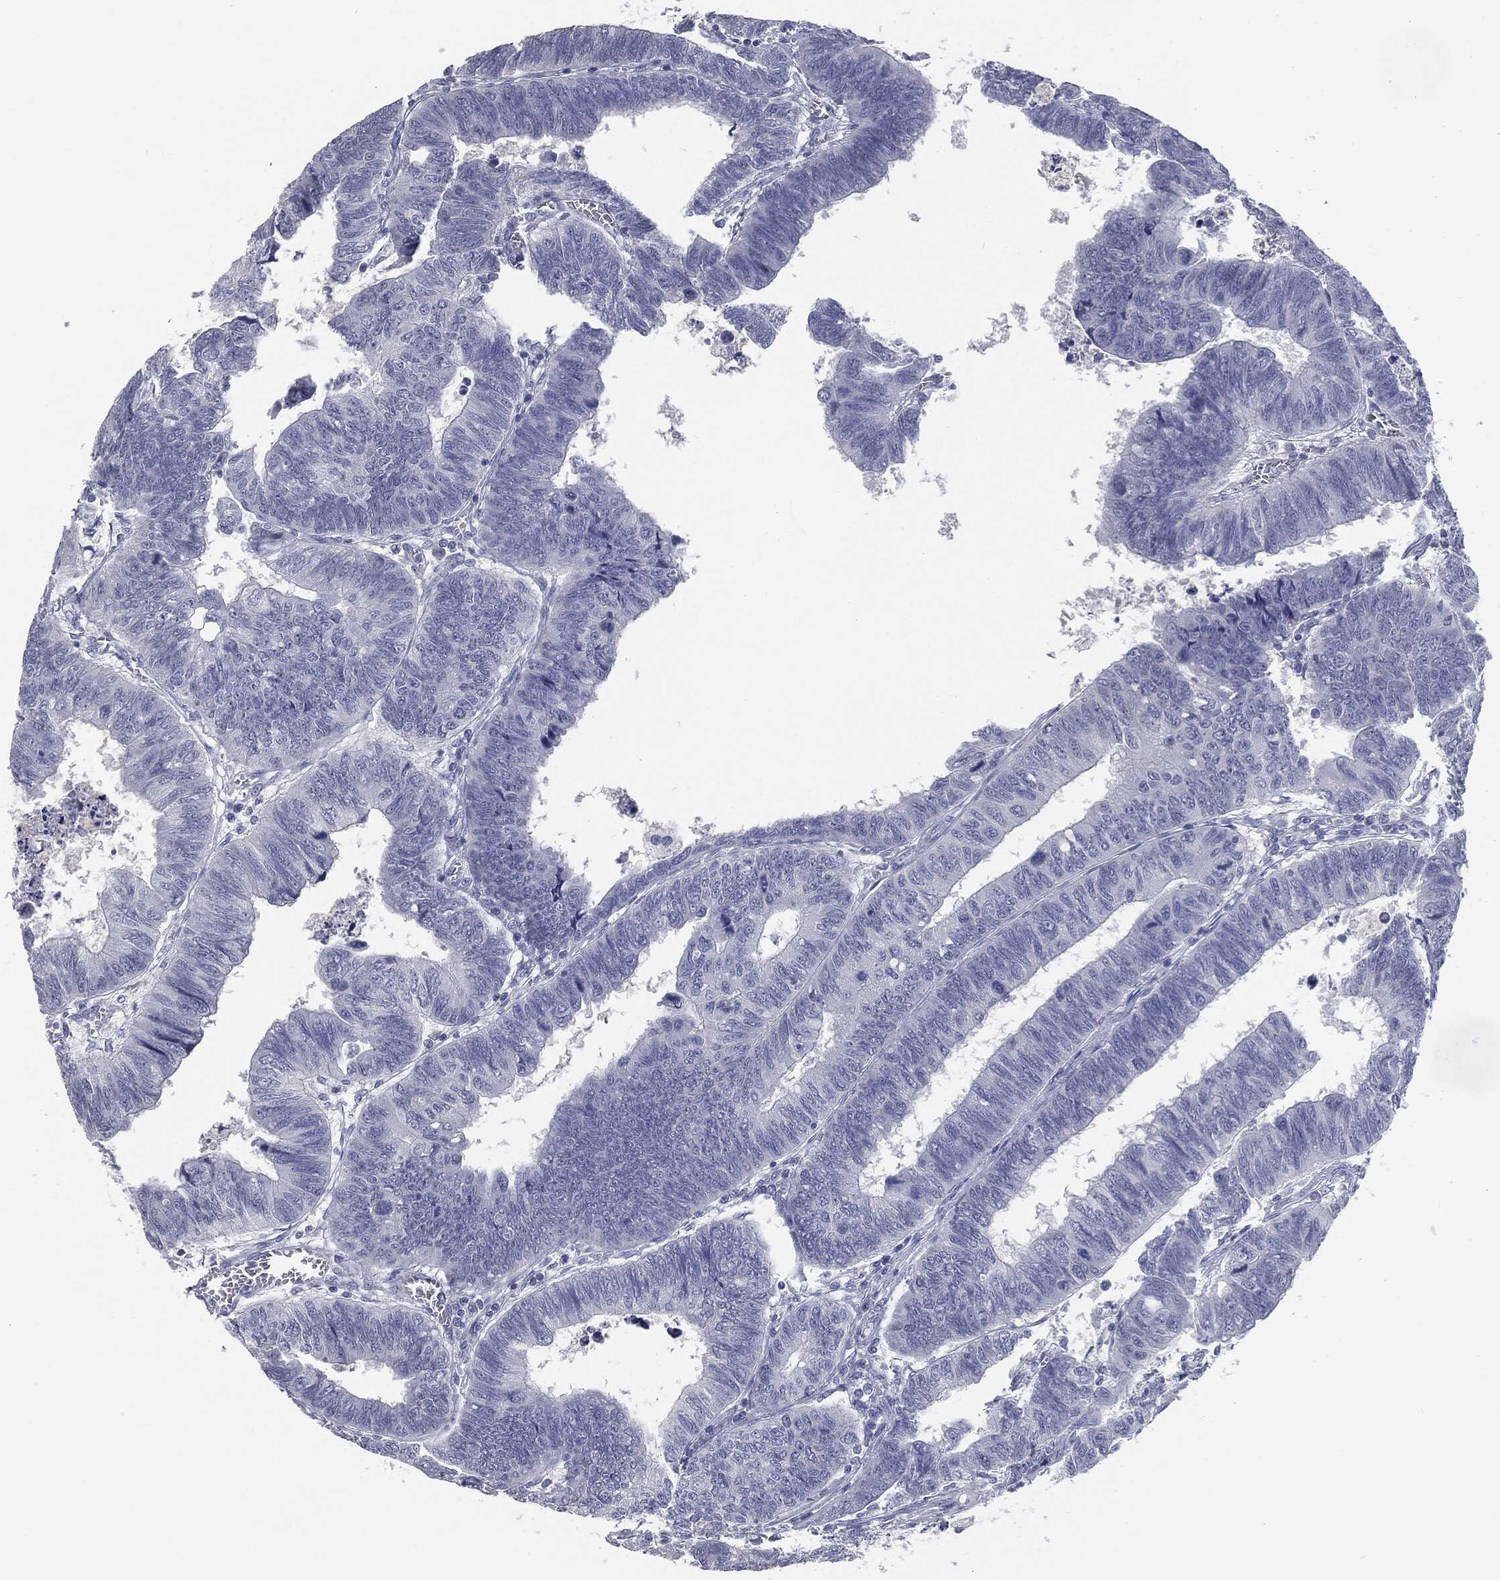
{"staining": {"intensity": "negative", "quantity": "none", "location": "none"}, "tissue": "colorectal cancer", "cell_type": "Tumor cells", "image_type": "cancer", "snomed": [{"axis": "morphology", "description": "Adenocarcinoma, NOS"}, {"axis": "topography", "description": "Colon"}], "caption": "Micrograph shows no significant protein staining in tumor cells of adenocarcinoma (colorectal).", "gene": "PRAME", "patient": {"sex": "male", "age": 62}}